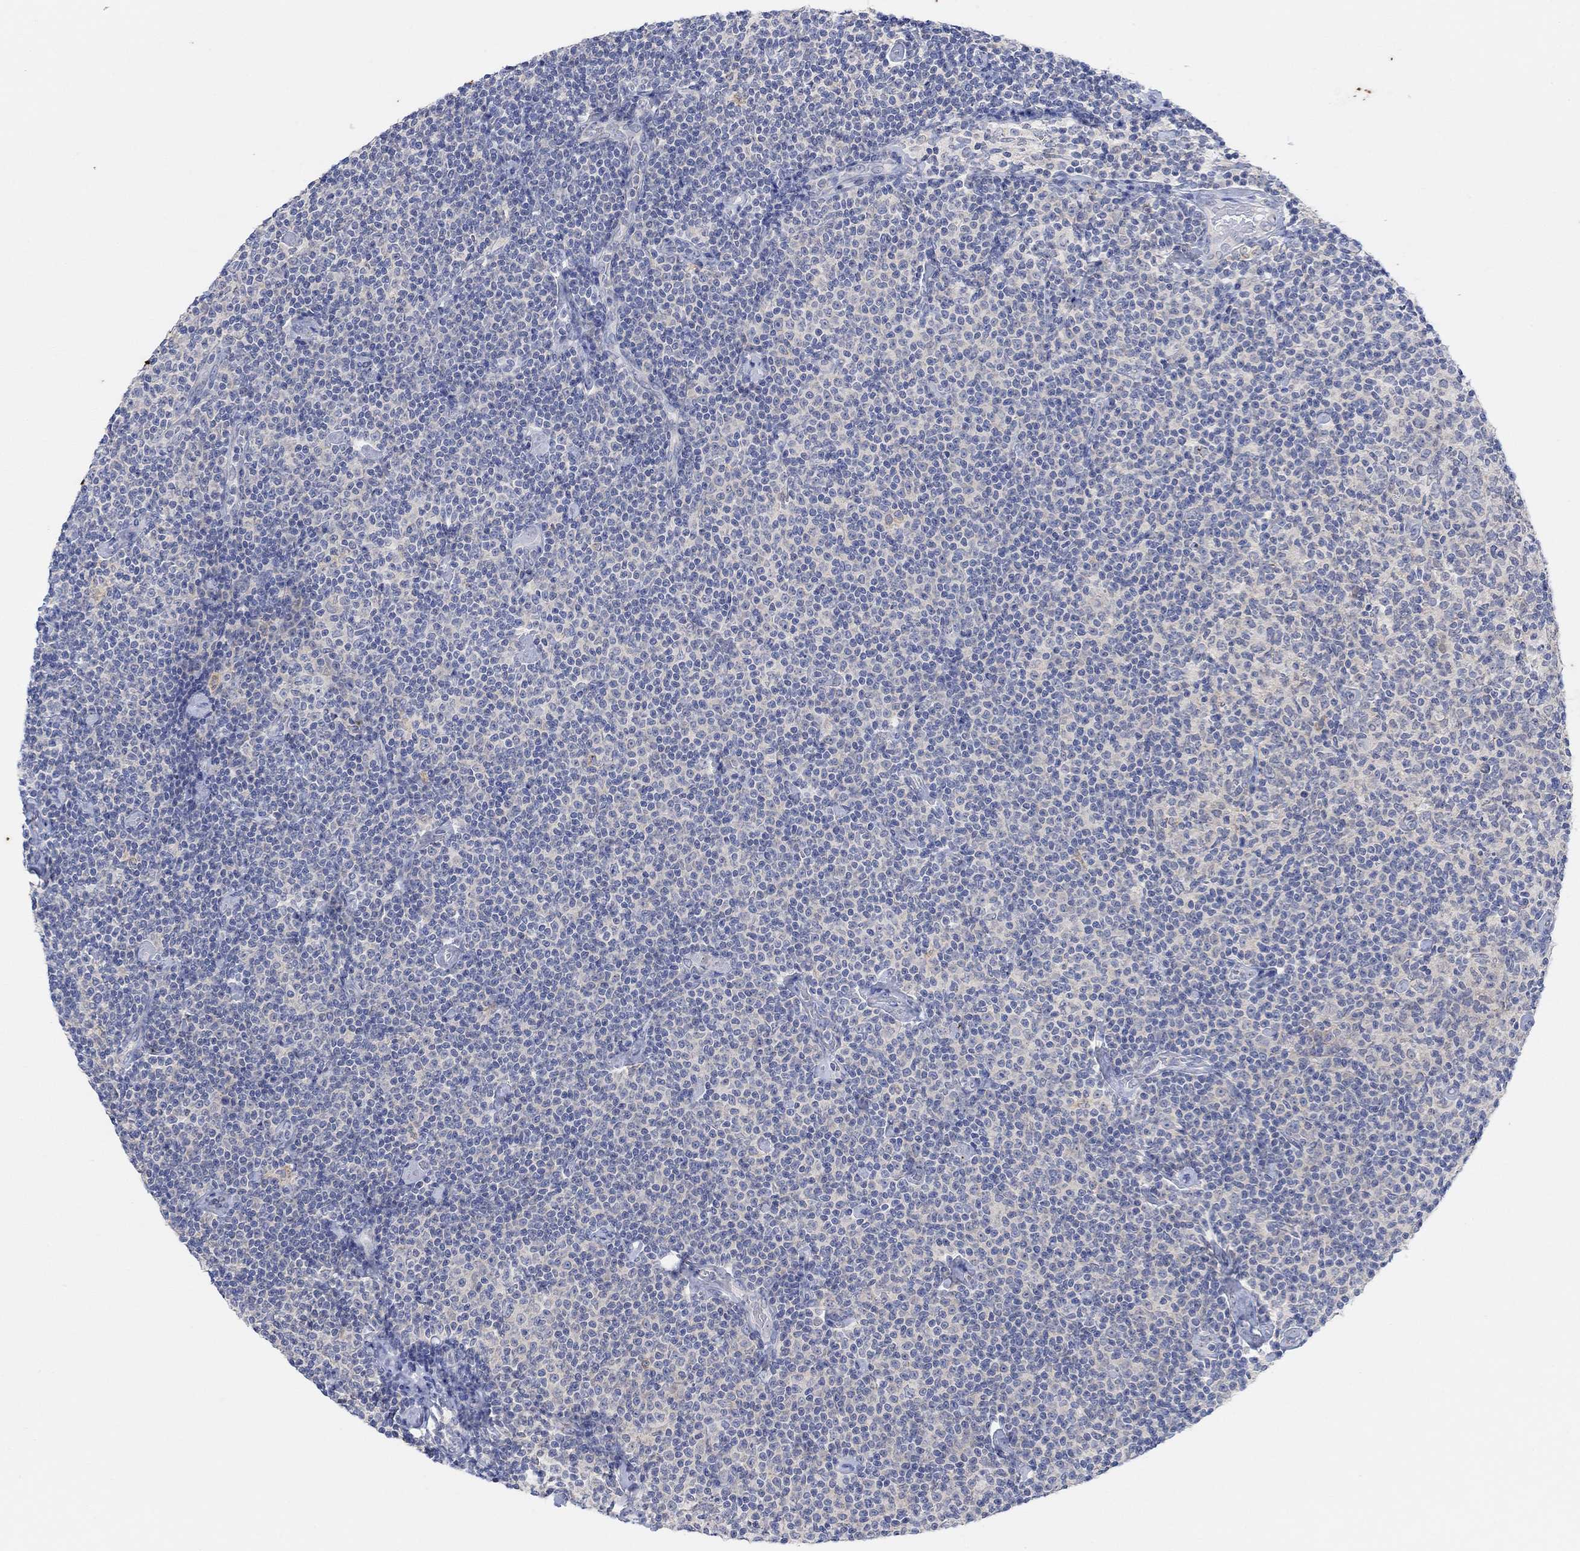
{"staining": {"intensity": "negative", "quantity": "none", "location": "none"}, "tissue": "lymphoma", "cell_type": "Tumor cells", "image_type": "cancer", "snomed": [{"axis": "morphology", "description": "Malignant lymphoma, non-Hodgkin's type, Low grade"}, {"axis": "topography", "description": "Lymph node"}], "caption": "High magnification brightfield microscopy of lymphoma stained with DAB (brown) and counterstained with hematoxylin (blue): tumor cells show no significant expression. (DAB IHC, high magnification).", "gene": "RIMS1", "patient": {"sex": "male", "age": 81}}